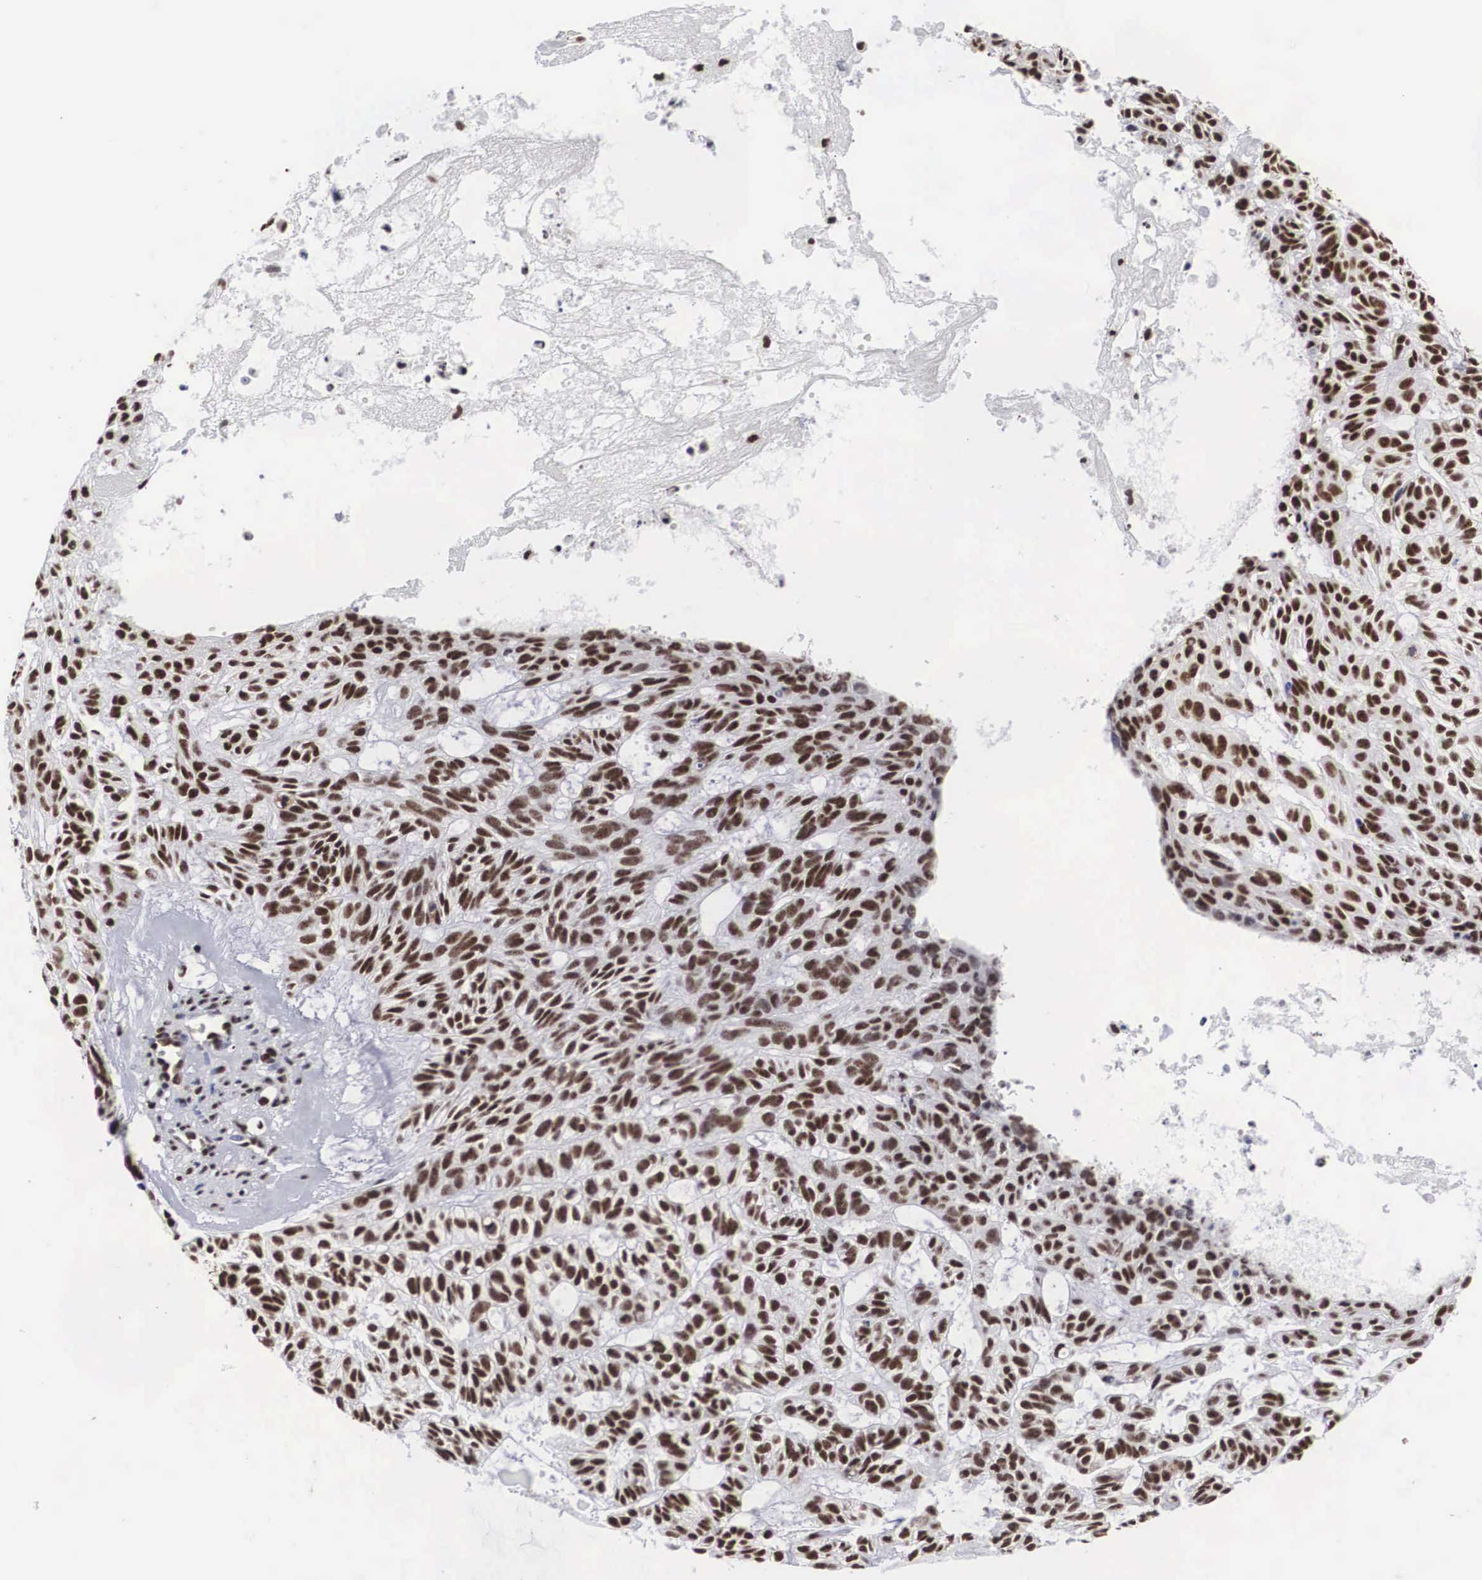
{"staining": {"intensity": "moderate", "quantity": ">75%", "location": "nuclear"}, "tissue": "skin cancer", "cell_type": "Tumor cells", "image_type": "cancer", "snomed": [{"axis": "morphology", "description": "Basal cell carcinoma"}, {"axis": "topography", "description": "Skin"}], "caption": "A high-resolution photomicrograph shows immunohistochemistry (IHC) staining of skin basal cell carcinoma, which demonstrates moderate nuclear positivity in approximately >75% of tumor cells. The protein is stained brown, and the nuclei are stained in blue (DAB (3,3'-diaminobenzidine) IHC with brightfield microscopy, high magnification).", "gene": "ACIN1", "patient": {"sex": "male", "age": 75}}